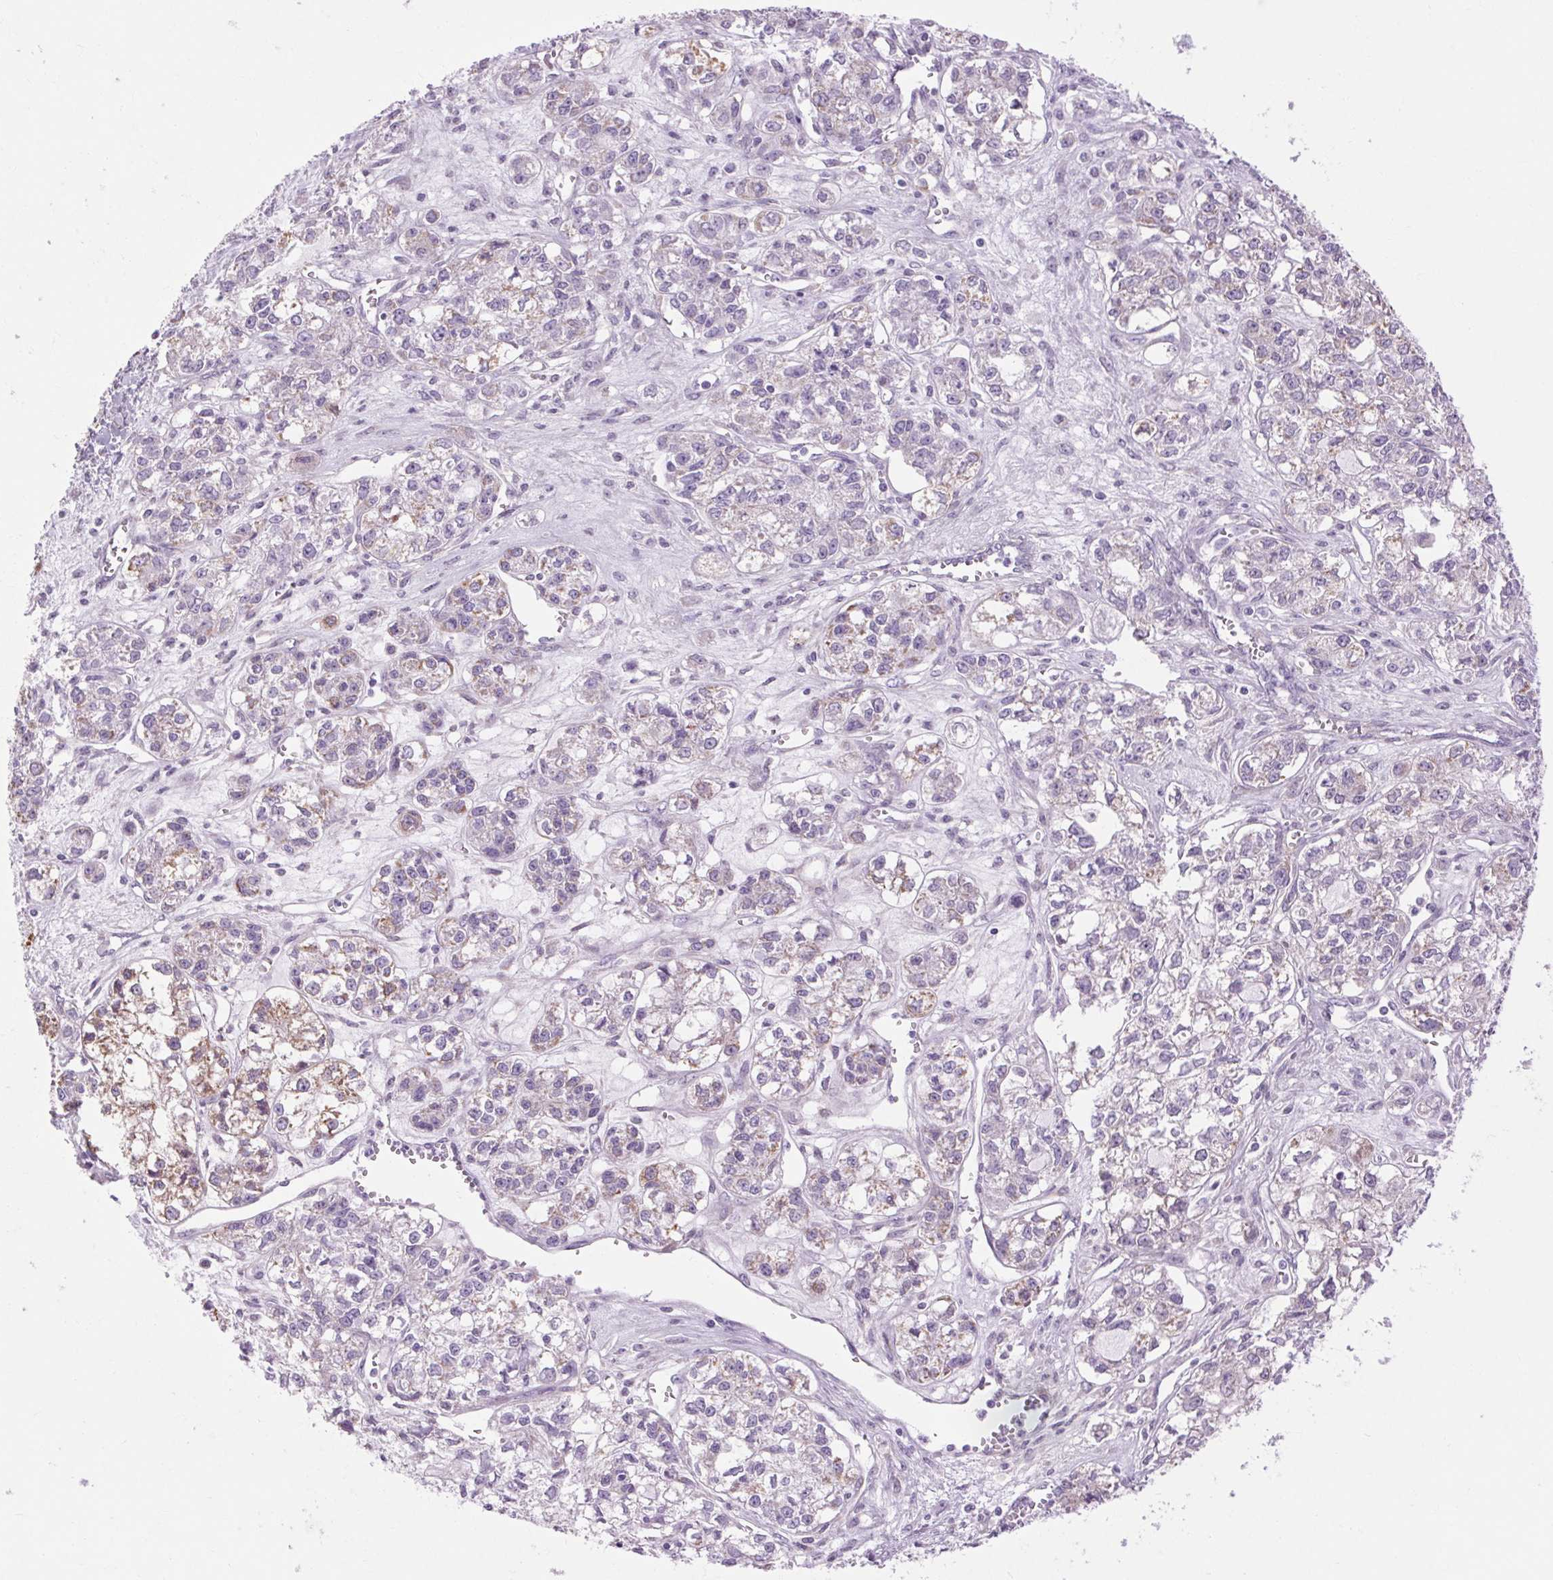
{"staining": {"intensity": "weak", "quantity": "<25%", "location": "cytoplasmic/membranous"}, "tissue": "ovarian cancer", "cell_type": "Tumor cells", "image_type": "cancer", "snomed": [{"axis": "morphology", "description": "Carcinoma, endometroid"}, {"axis": "topography", "description": "Ovary"}], "caption": "This image is of ovarian endometroid carcinoma stained with immunohistochemistry (IHC) to label a protein in brown with the nuclei are counter-stained blue. There is no expression in tumor cells. (DAB (3,3'-diaminobenzidine) IHC, high magnification).", "gene": "SOWAHC", "patient": {"sex": "female", "age": 64}}